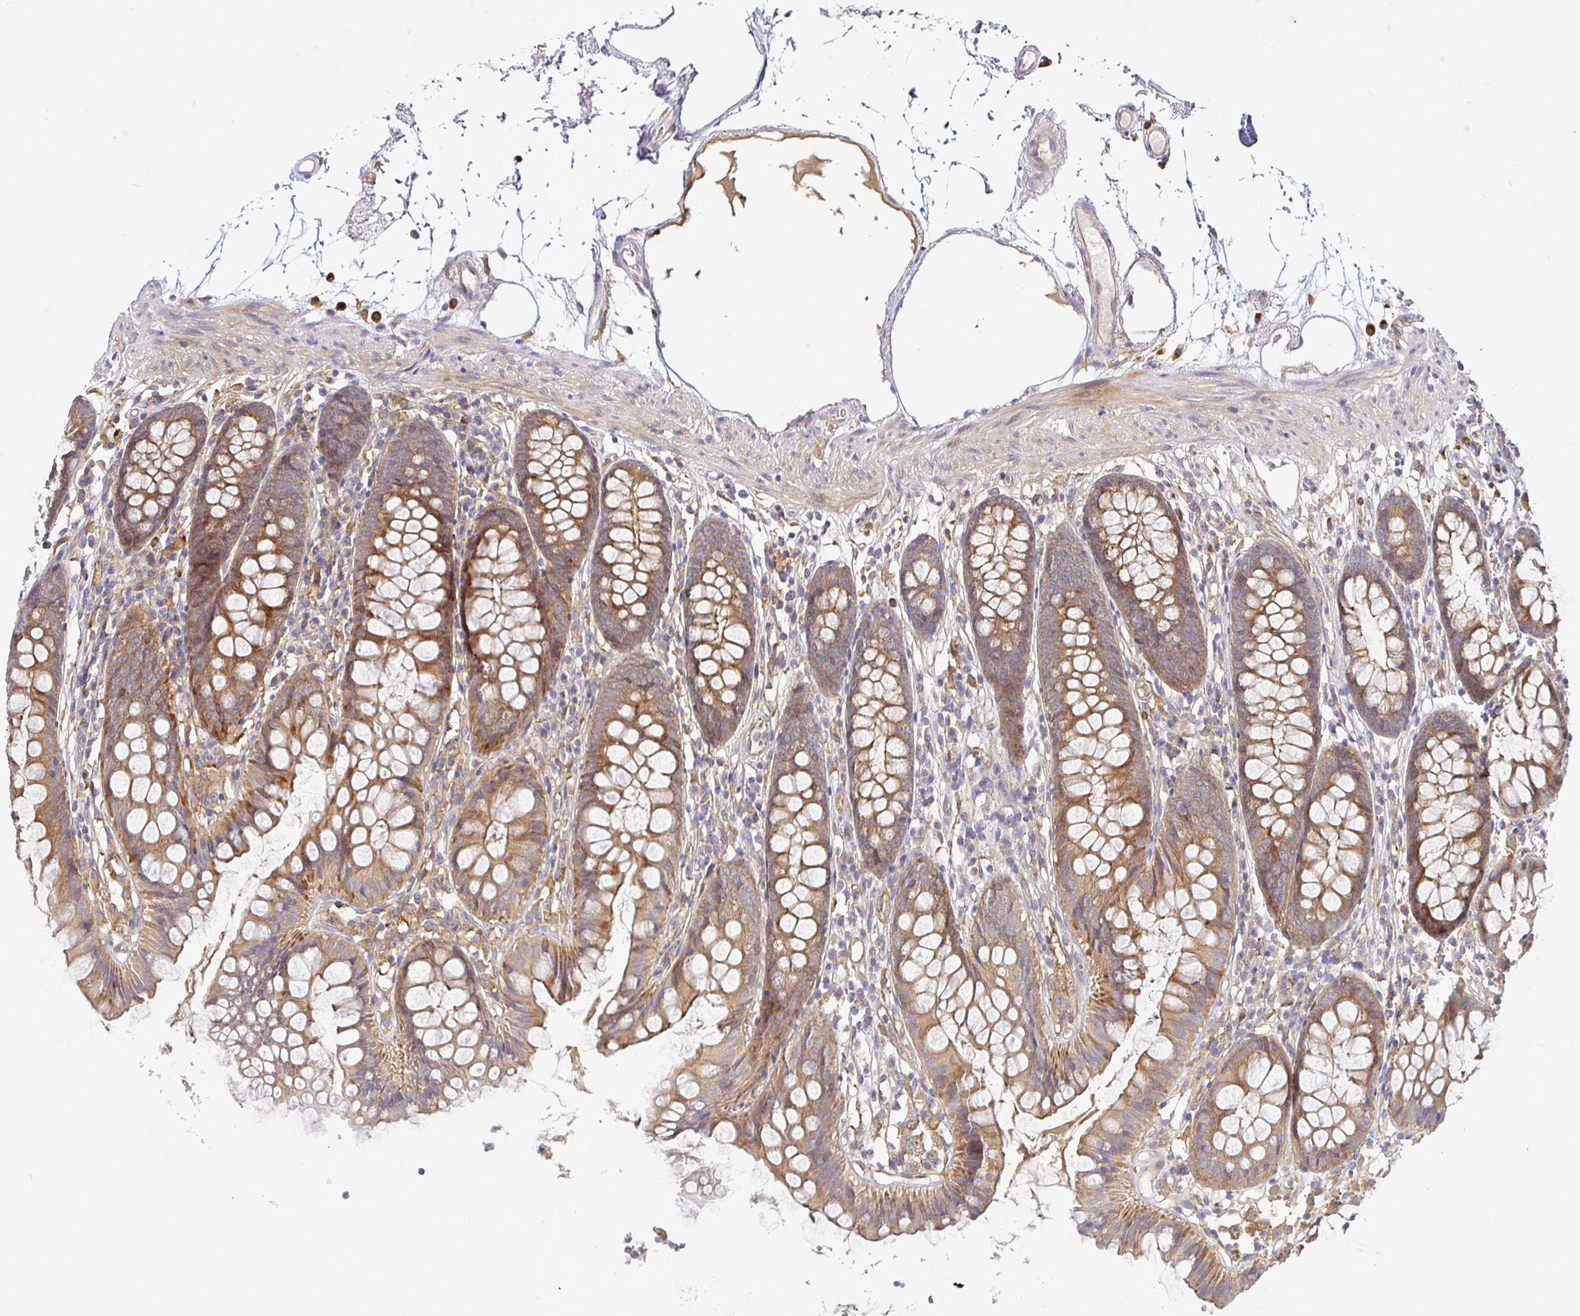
{"staining": {"intensity": "weak", "quantity": "<25%", "location": "cytoplasmic/membranous"}, "tissue": "colon", "cell_type": "Endothelial cells", "image_type": "normal", "snomed": [{"axis": "morphology", "description": "Normal tissue, NOS"}, {"axis": "topography", "description": "Colon"}], "caption": "Immunohistochemical staining of normal colon reveals no significant expression in endothelial cells.", "gene": "SNX8", "patient": {"sex": "female", "age": 84}}